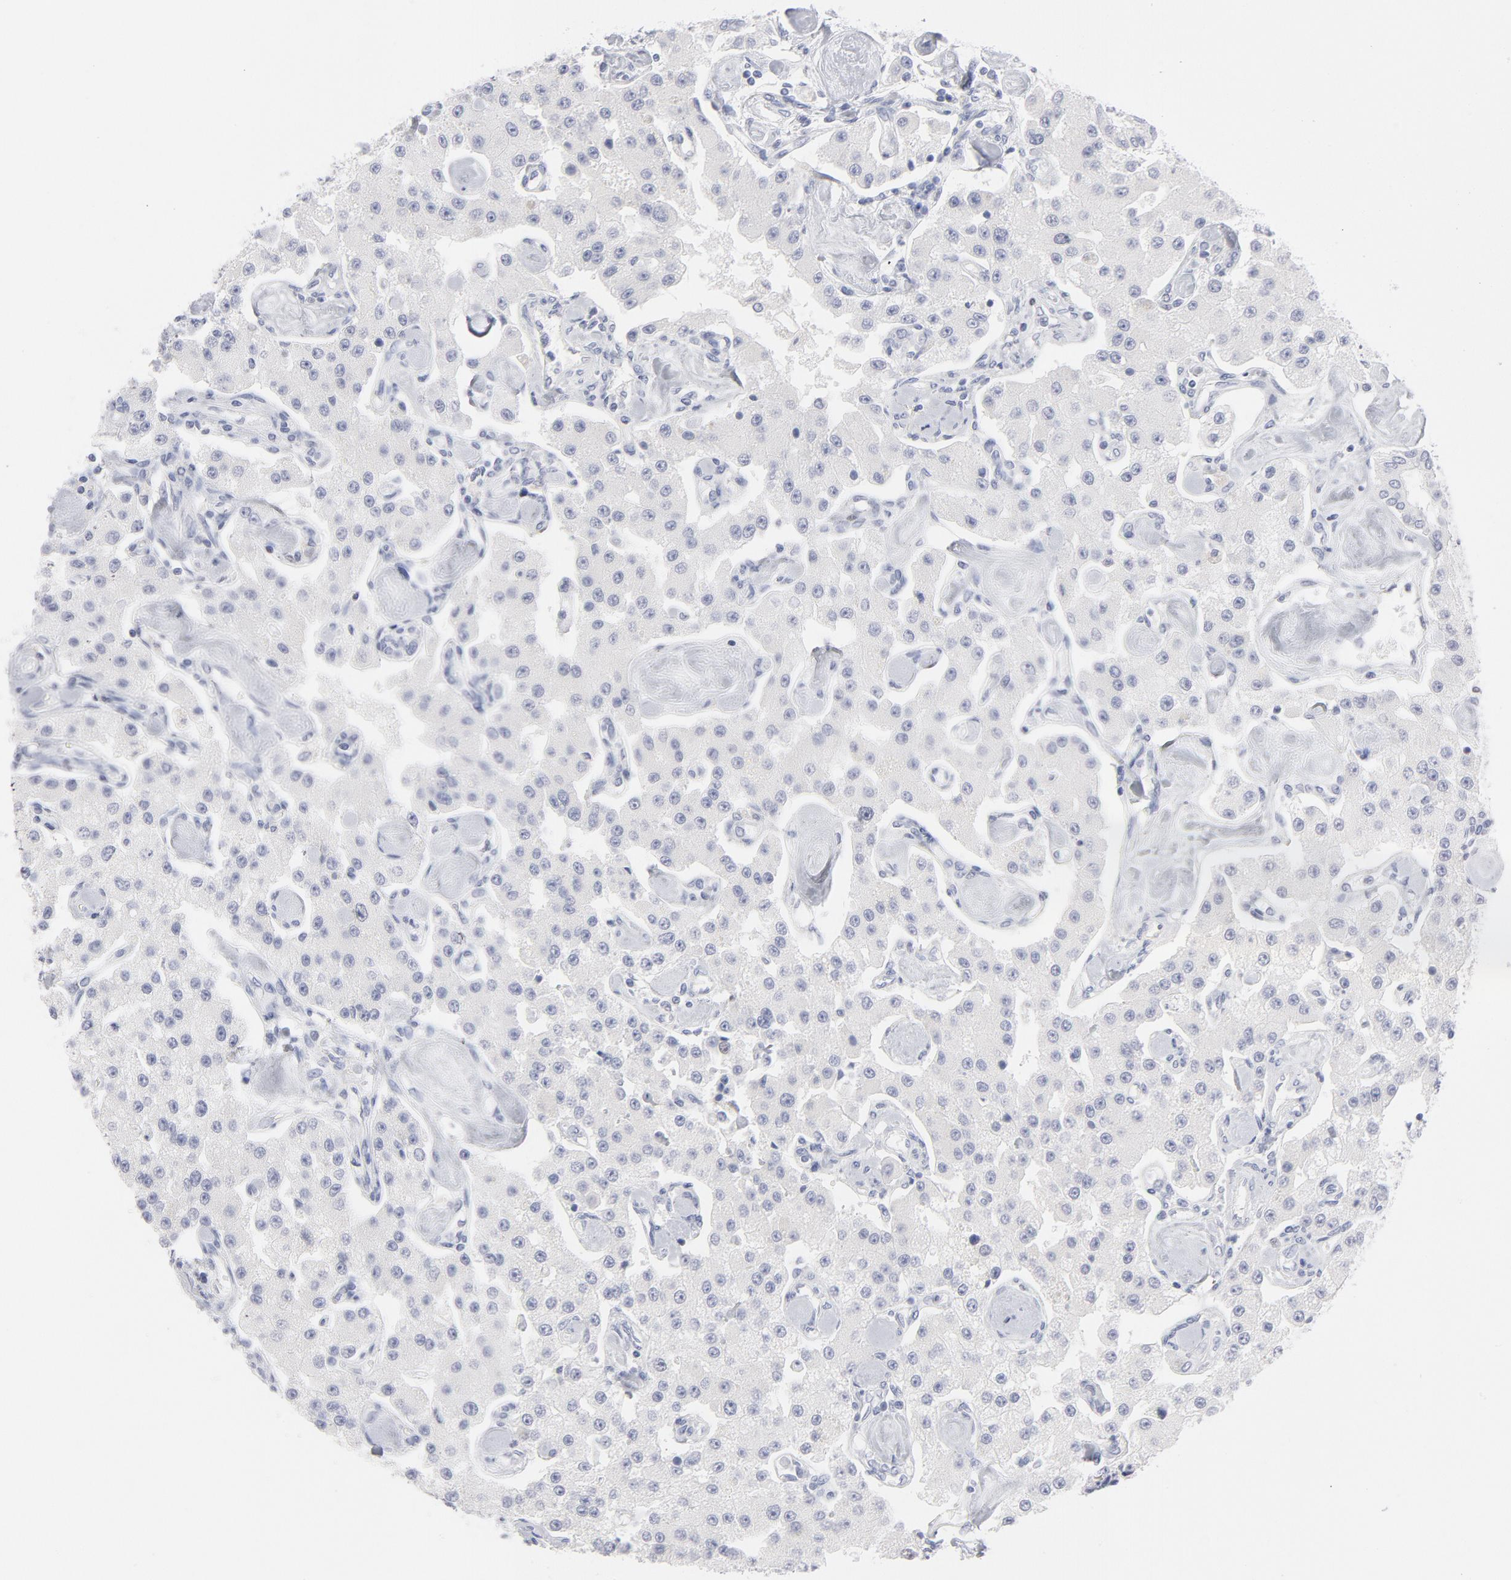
{"staining": {"intensity": "negative", "quantity": "none", "location": "none"}, "tissue": "carcinoid", "cell_type": "Tumor cells", "image_type": "cancer", "snomed": [{"axis": "morphology", "description": "Carcinoid, malignant, NOS"}, {"axis": "topography", "description": "Pancreas"}], "caption": "Immunohistochemistry (IHC) image of neoplastic tissue: human carcinoid stained with DAB (3,3'-diaminobenzidine) exhibits no significant protein expression in tumor cells. Brightfield microscopy of IHC stained with DAB (brown) and hematoxylin (blue), captured at high magnification.", "gene": "MCM7", "patient": {"sex": "male", "age": 41}}